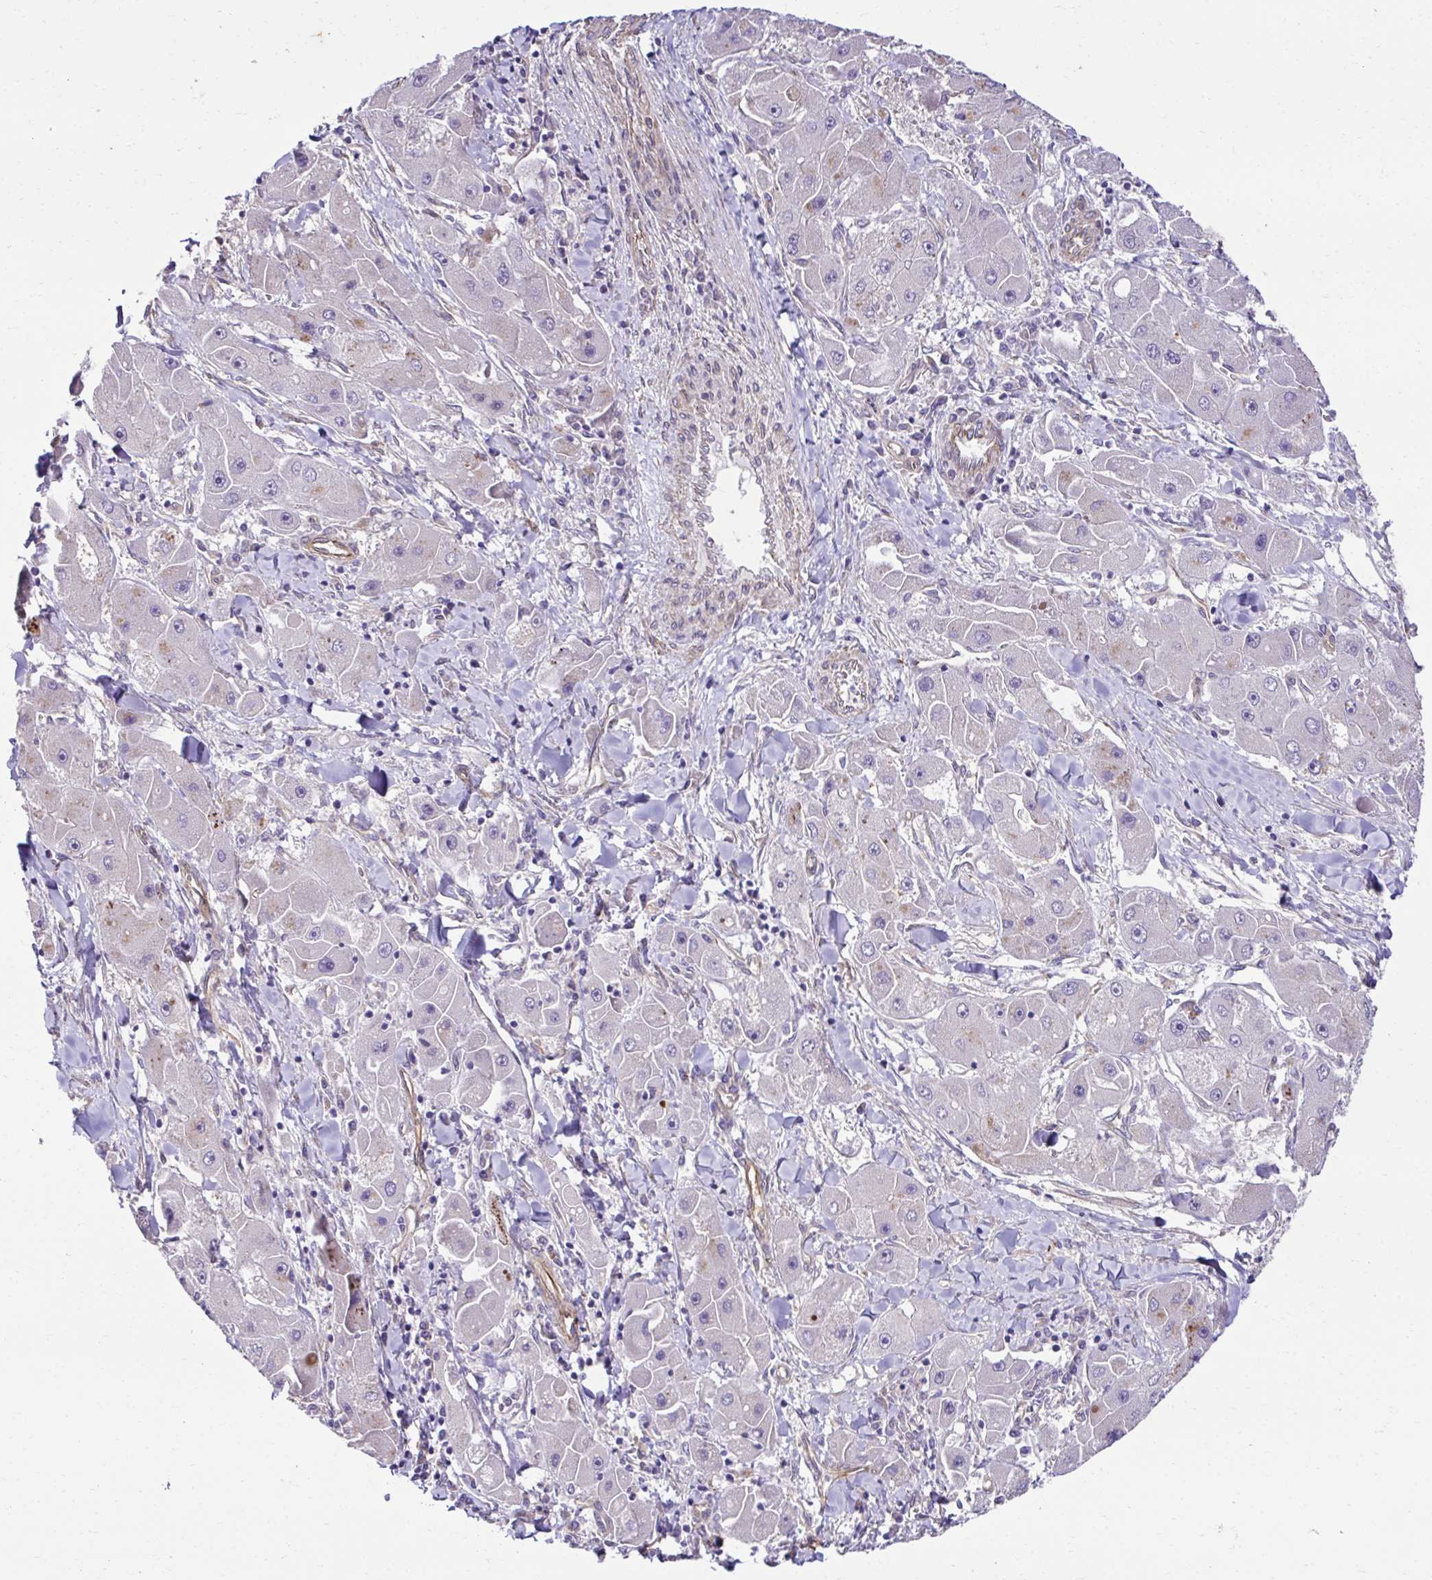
{"staining": {"intensity": "negative", "quantity": "none", "location": "none"}, "tissue": "liver cancer", "cell_type": "Tumor cells", "image_type": "cancer", "snomed": [{"axis": "morphology", "description": "Carcinoma, Hepatocellular, NOS"}, {"axis": "topography", "description": "Liver"}], "caption": "A histopathology image of liver hepatocellular carcinoma stained for a protein demonstrates no brown staining in tumor cells.", "gene": "TRIM52", "patient": {"sex": "male", "age": 24}}